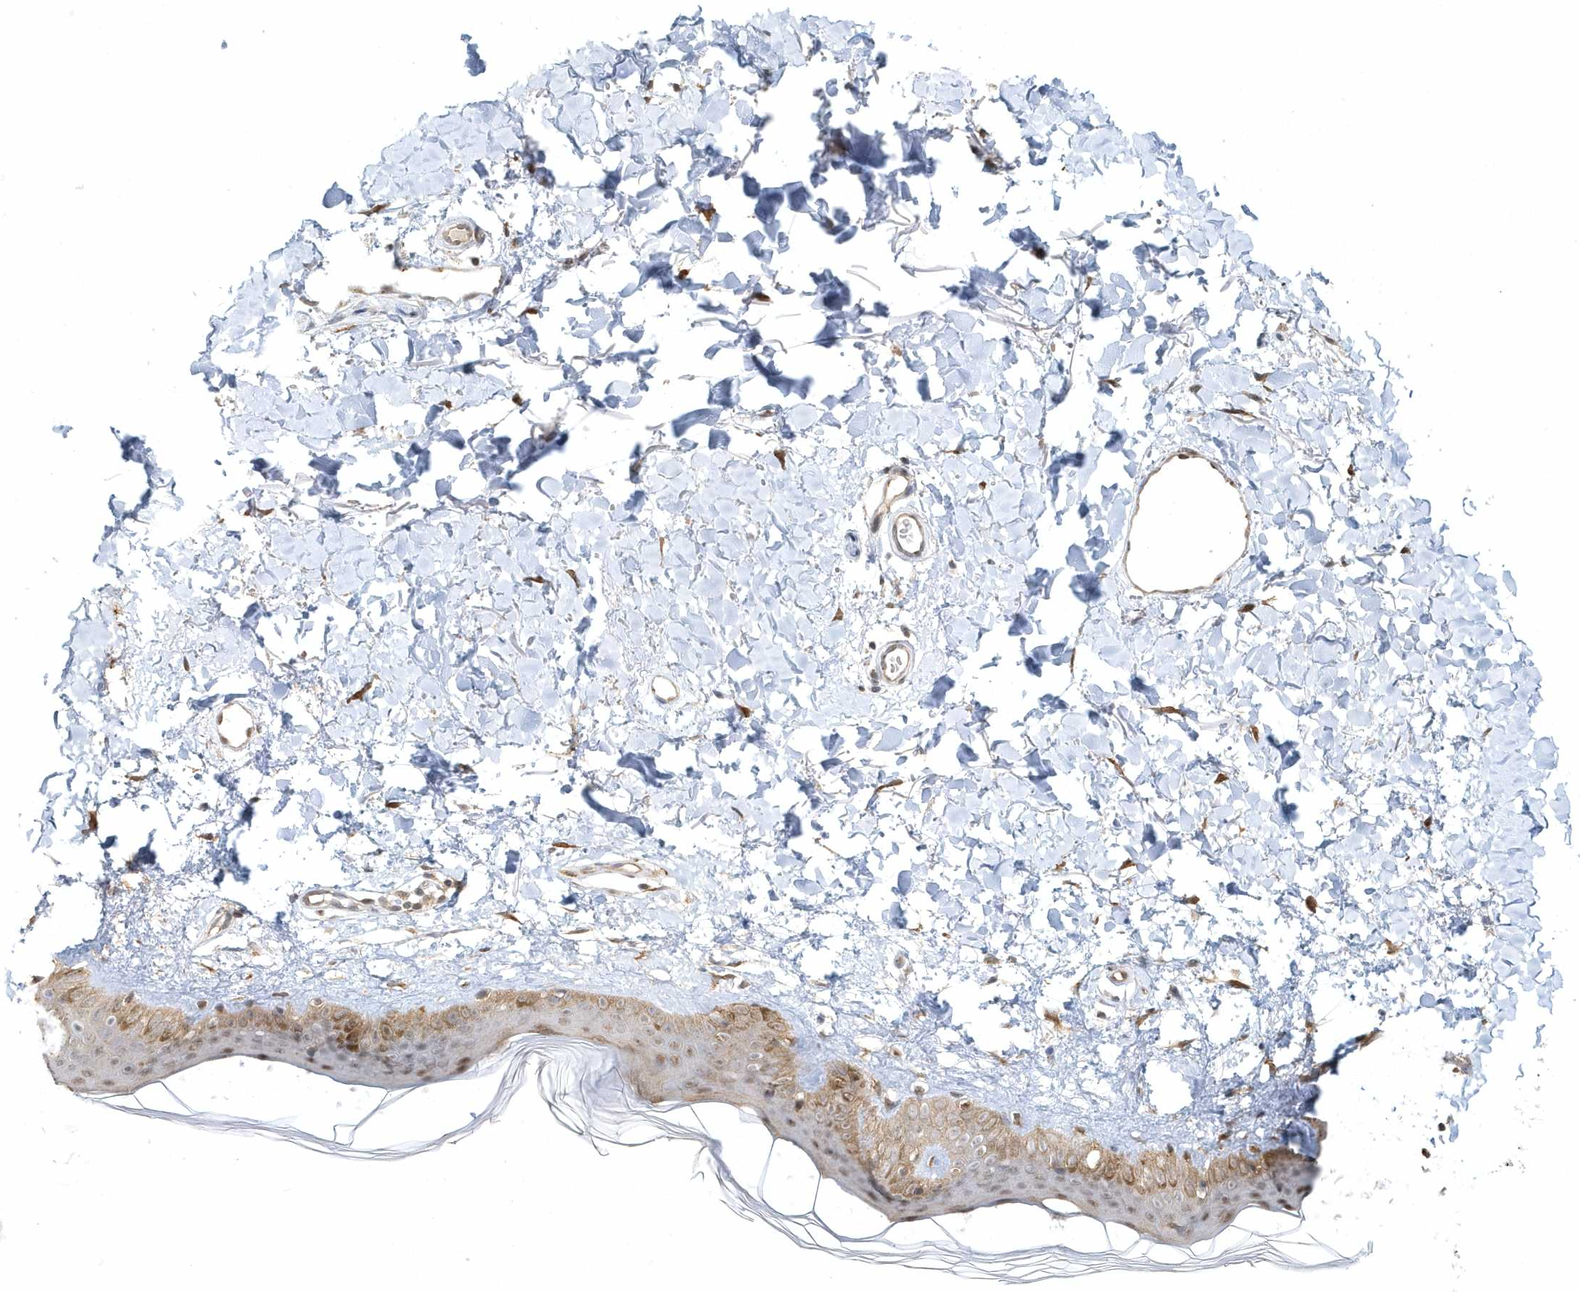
{"staining": {"intensity": "strong", "quantity": ">75%", "location": "cytoplasmic/membranous"}, "tissue": "skin", "cell_type": "Fibroblasts", "image_type": "normal", "snomed": [{"axis": "morphology", "description": "Normal tissue, NOS"}, {"axis": "topography", "description": "Skin"}], "caption": "High-magnification brightfield microscopy of unremarkable skin stained with DAB (brown) and counterstained with hematoxylin (blue). fibroblasts exhibit strong cytoplasmic/membranous expression is identified in approximately>75% of cells.", "gene": "PSMD6", "patient": {"sex": "female", "age": 58}}